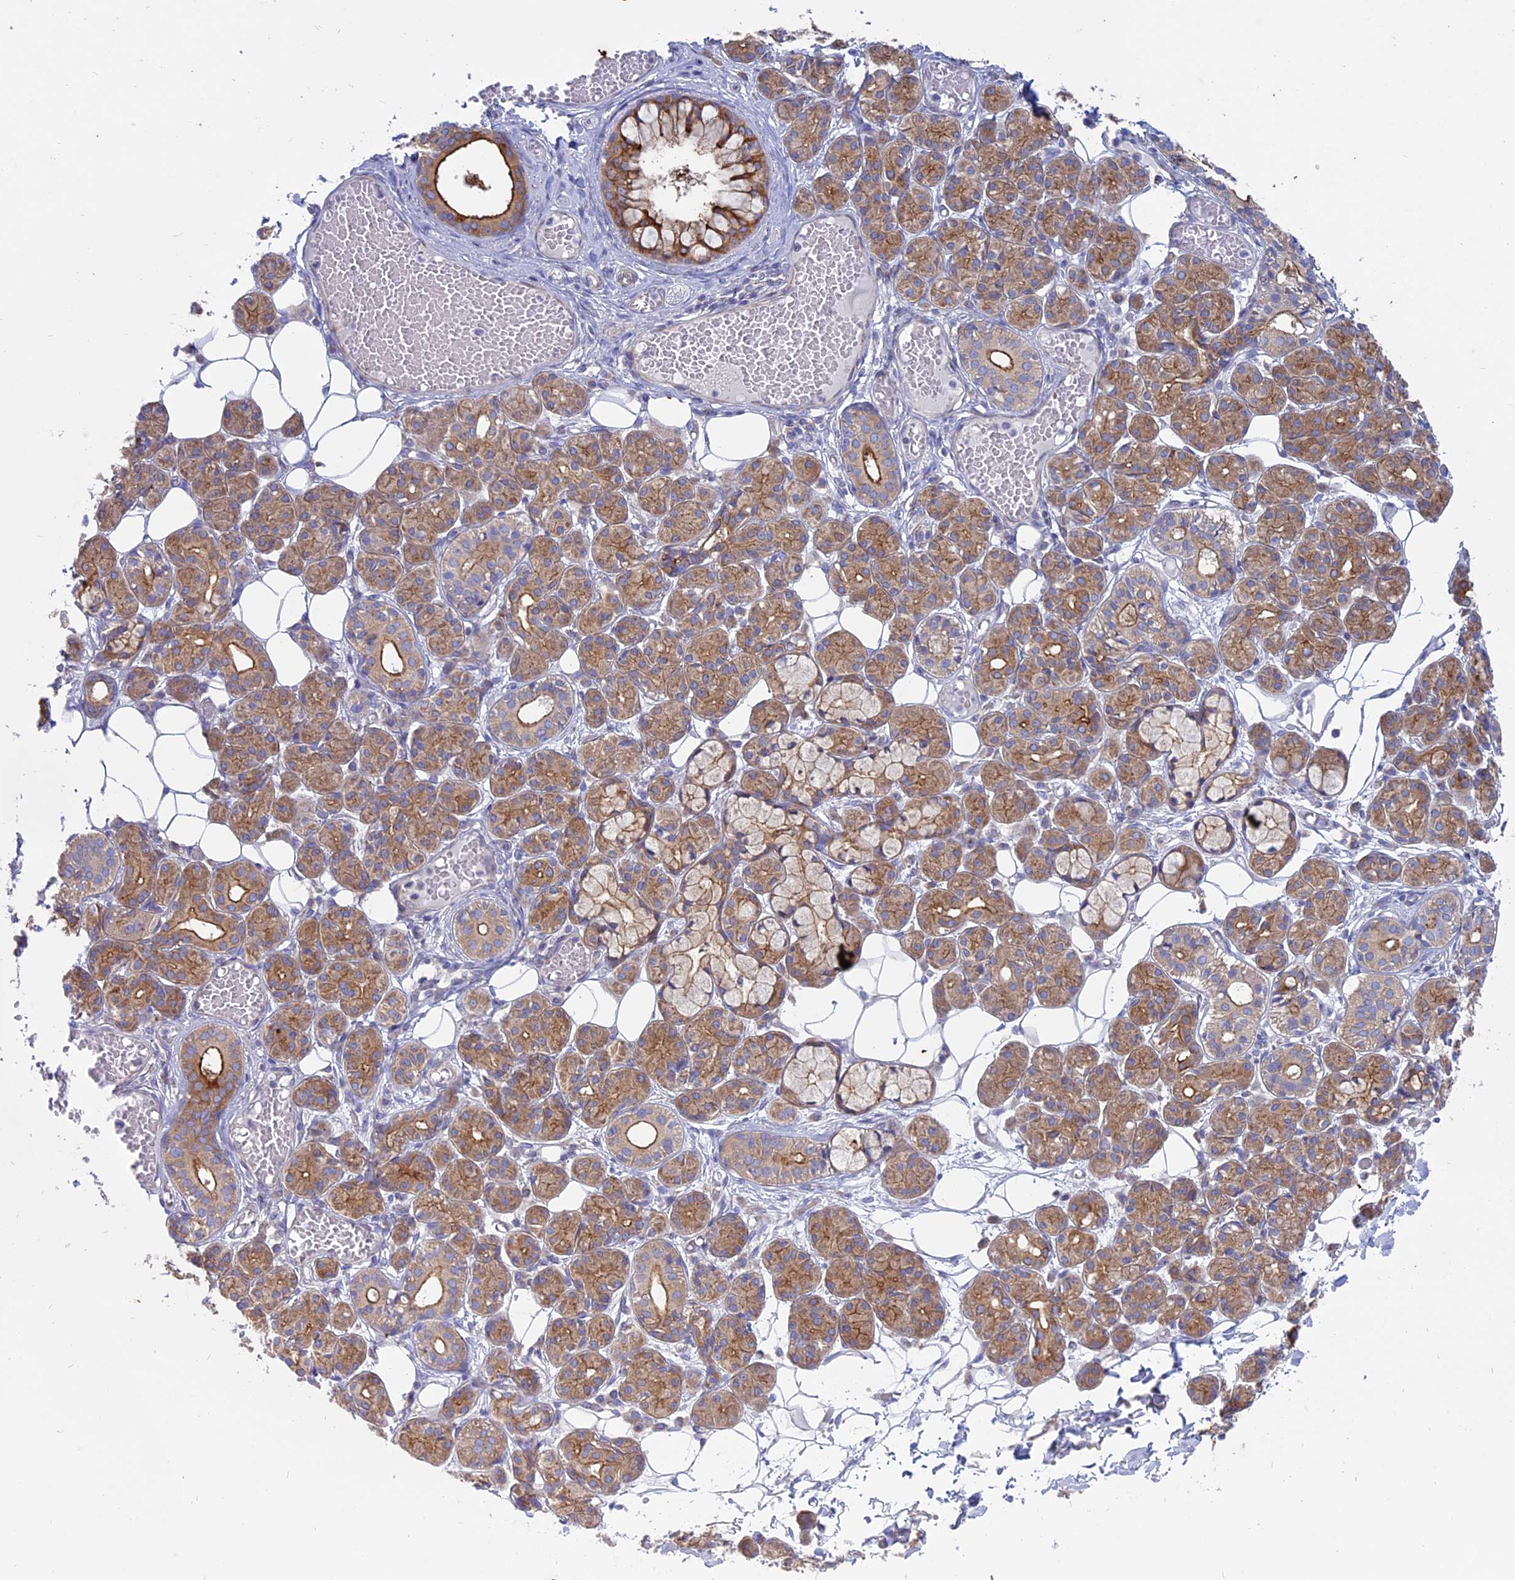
{"staining": {"intensity": "strong", "quantity": "25%-75%", "location": "cytoplasmic/membranous"}, "tissue": "salivary gland", "cell_type": "Glandular cells", "image_type": "normal", "snomed": [{"axis": "morphology", "description": "Normal tissue, NOS"}, {"axis": "topography", "description": "Salivary gland"}], "caption": "Protein expression analysis of unremarkable human salivary gland reveals strong cytoplasmic/membranous staining in approximately 25%-75% of glandular cells. (brown staining indicates protein expression, while blue staining denotes nuclei).", "gene": "MYO5B", "patient": {"sex": "male", "age": 63}}